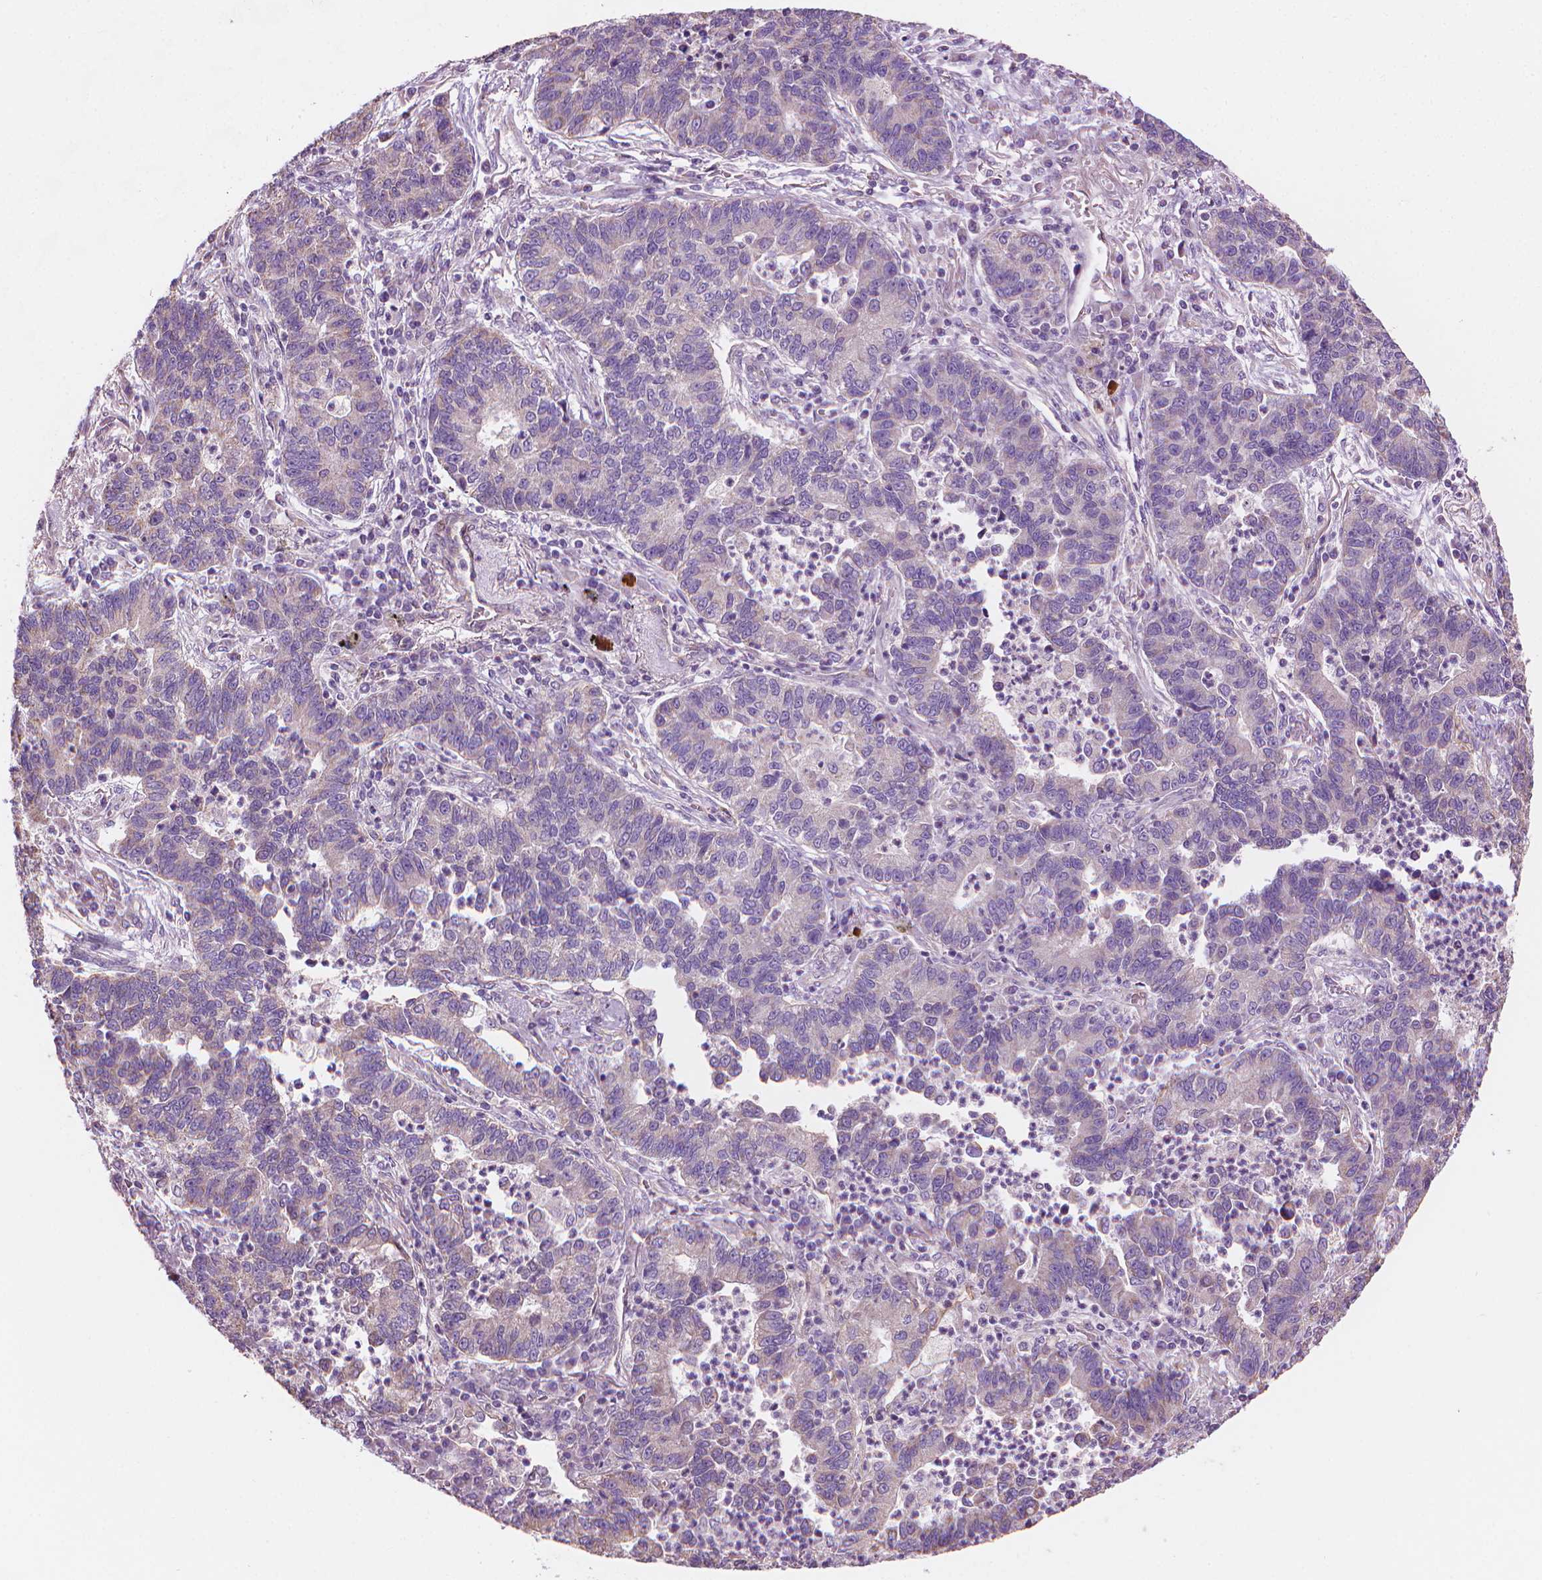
{"staining": {"intensity": "negative", "quantity": "none", "location": "none"}, "tissue": "lung cancer", "cell_type": "Tumor cells", "image_type": "cancer", "snomed": [{"axis": "morphology", "description": "Adenocarcinoma, NOS"}, {"axis": "topography", "description": "Lung"}], "caption": "Immunohistochemistry (IHC) of lung cancer reveals no expression in tumor cells.", "gene": "TTC29", "patient": {"sex": "female", "age": 57}}